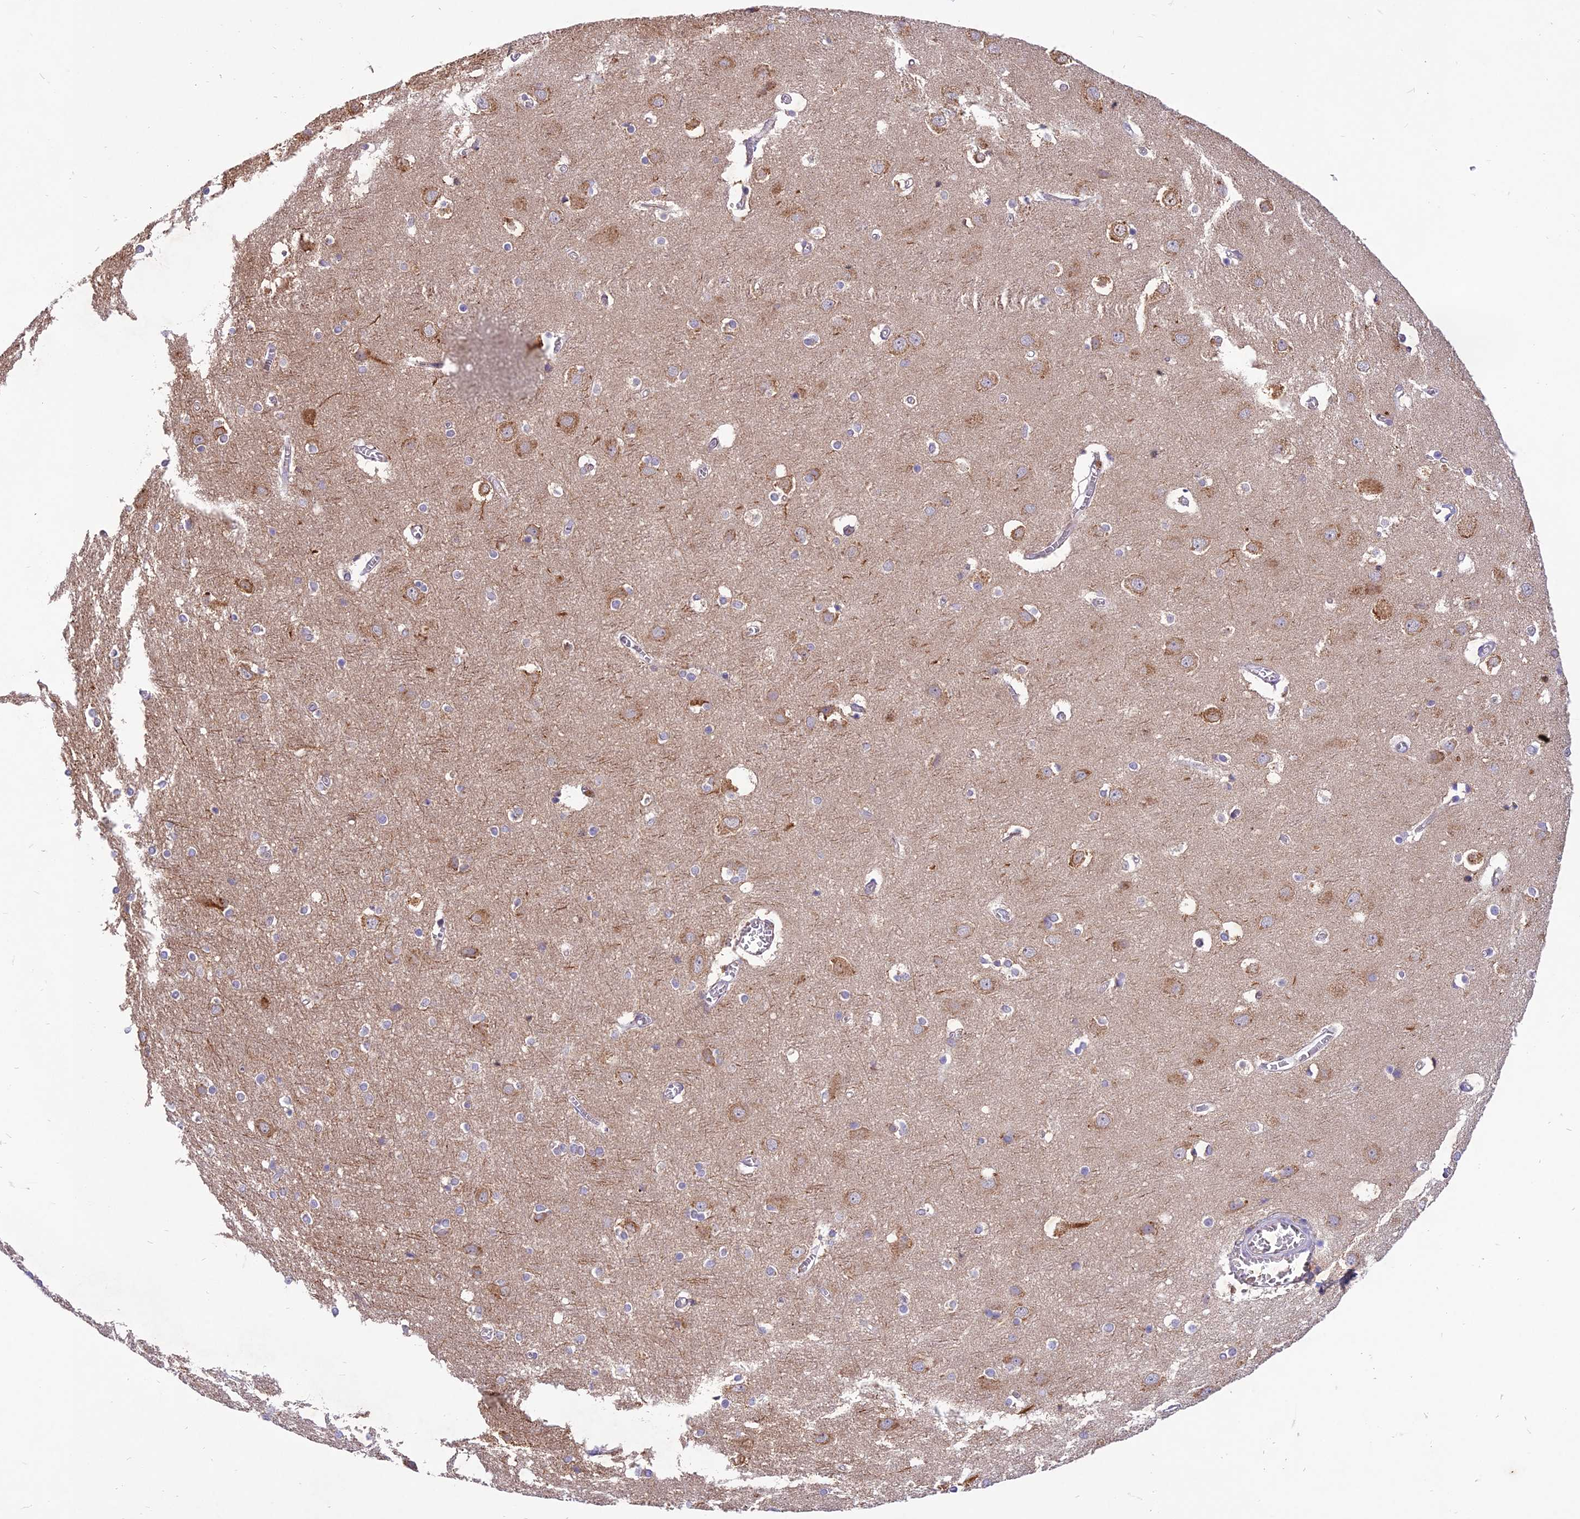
{"staining": {"intensity": "moderate", "quantity": "25%-75%", "location": "cytoplasmic/membranous"}, "tissue": "cerebral cortex", "cell_type": "Endothelial cells", "image_type": "normal", "snomed": [{"axis": "morphology", "description": "Normal tissue, NOS"}, {"axis": "topography", "description": "Cerebral cortex"}], "caption": "Cerebral cortex stained with DAB immunohistochemistry demonstrates medium levels of moderate cytoplasmic/membranous positivity in about 25%-75% of endothelial cells. Ihc stains the protein in brown and the nuclei are stained blue.", "gene": "NXNL2", "patient": {"sex": "male", "age": 54}}